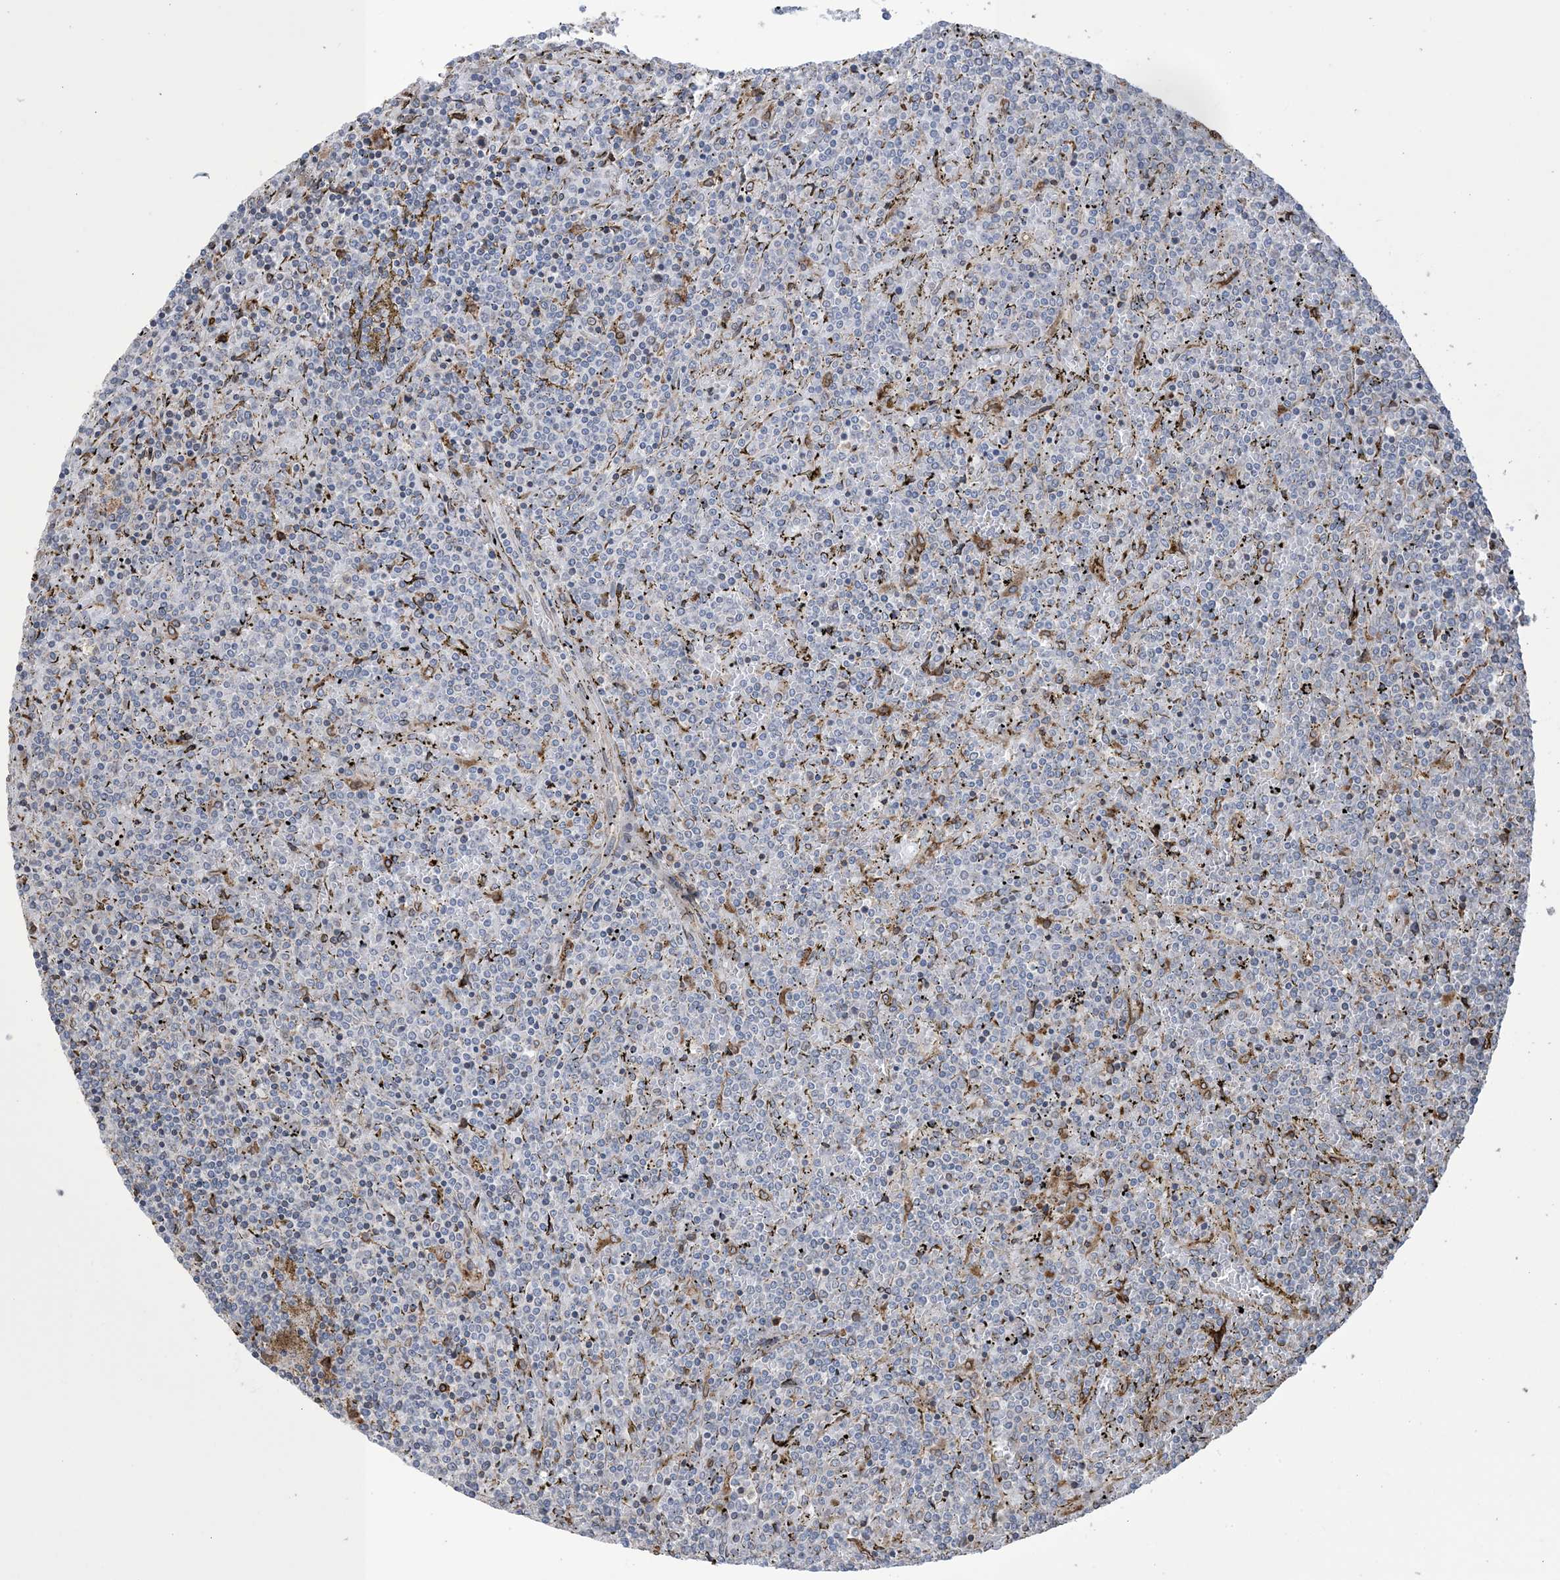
{"staining": {"intensity": "negative", "quantity": "none", "location": "none"}, "tissue": "lymphoma", "cell_type": "Tumor cells", "image_type": "cancer", "snomed": [{"axis": "morphology", "description": "Malignant lymphoma, non-Hodgkin's type, Low grade"}, {"axis": "topography", "description": "Spleen"}], "caption": "Human lymphoma stained for a protein using IHC displays no positivity in tumor cells.", "gene": "SHANK1", "patient": {"sex": "female", "age": 19}}